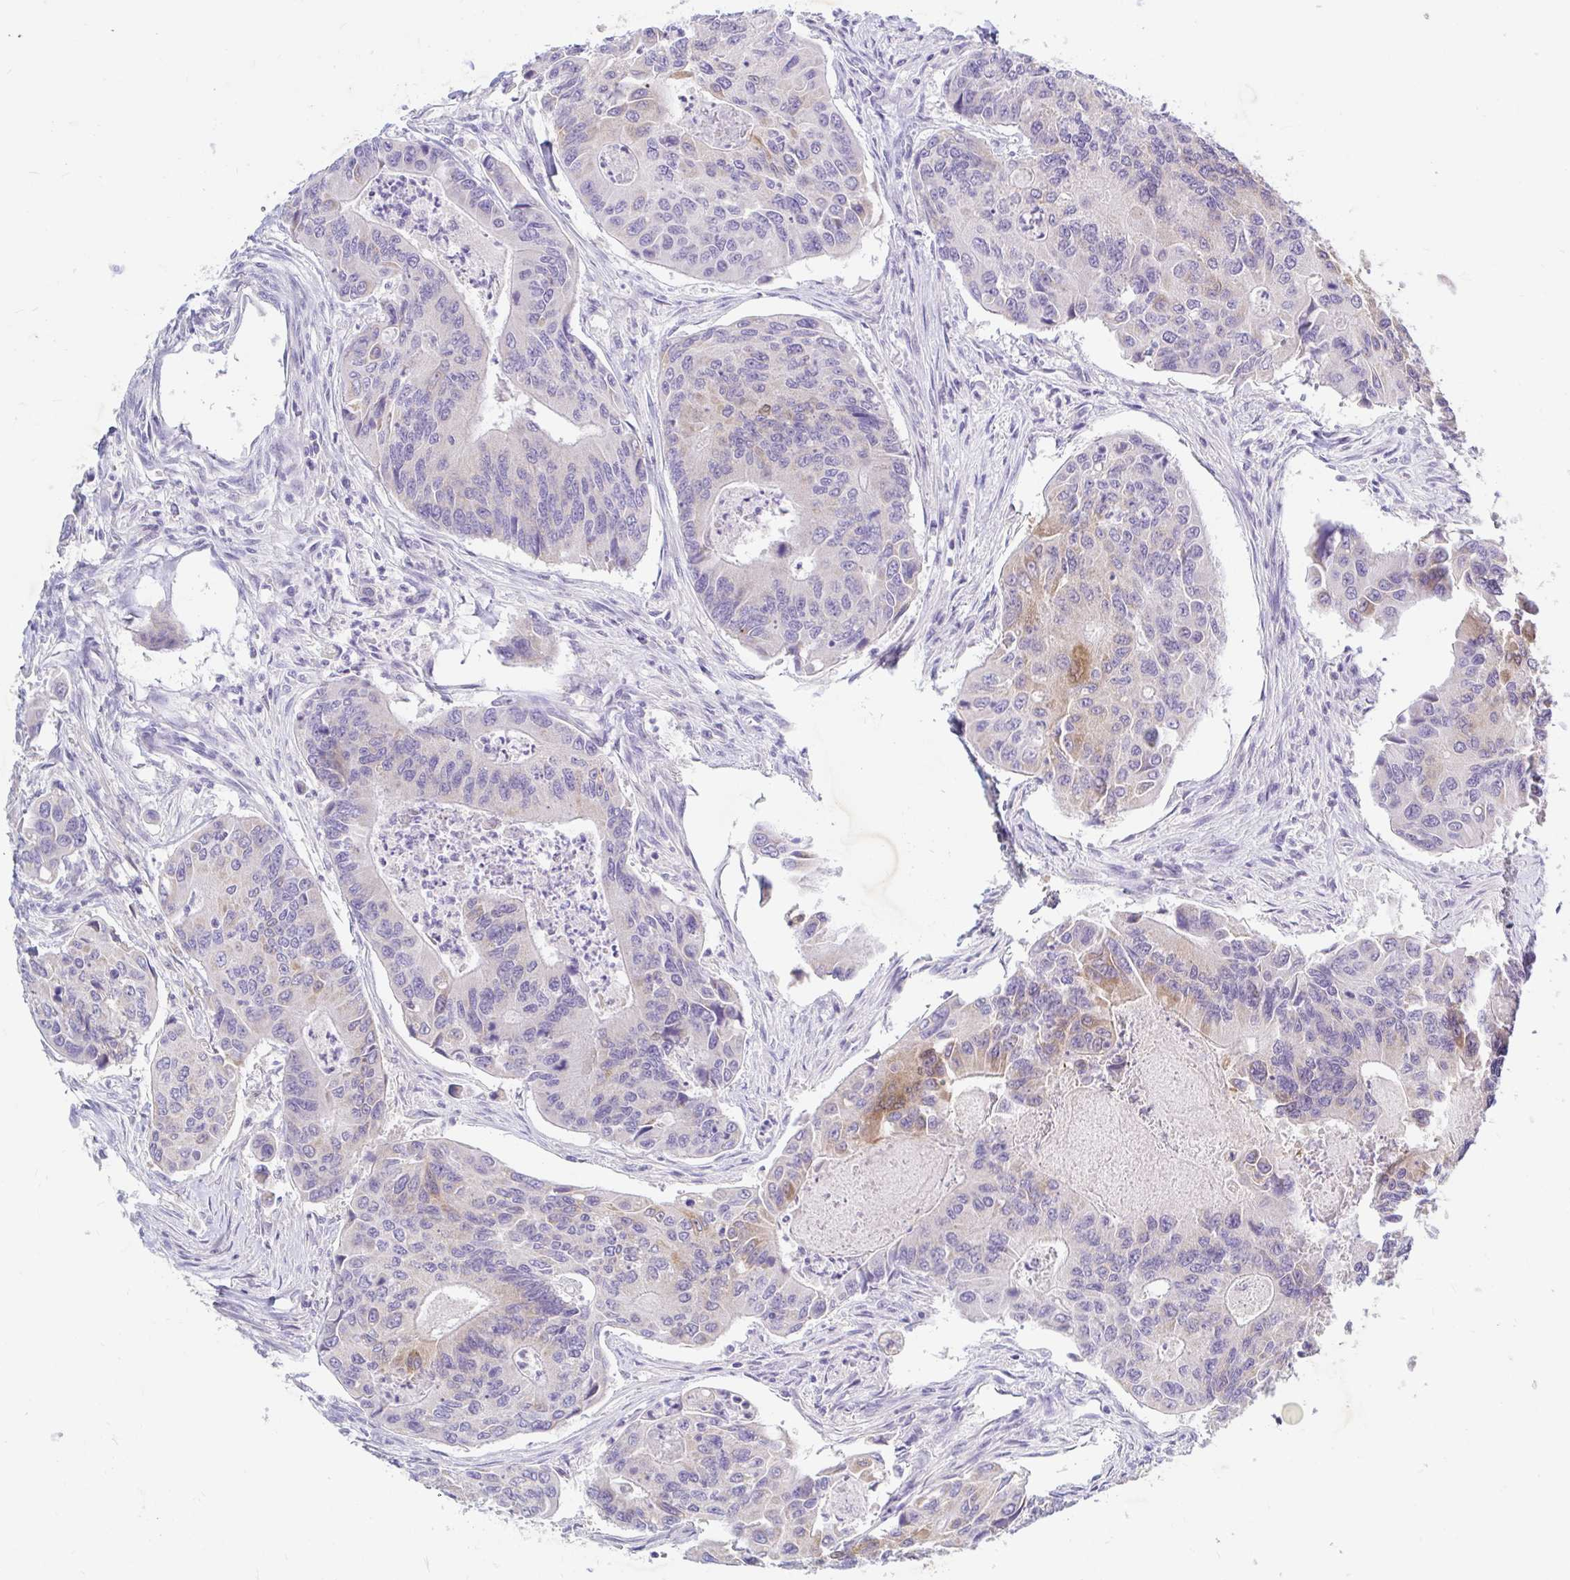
{"staining": {"intensity": "weak", "quantity": "<25%", "location": "cytoplasmic/membranous"}, "tissue": "colorectal cancer", "cell_type": "Tumor cells", "image_type": "cancer", "snomed": [{"axis": "morphology", "description": "Adenocarcinoma, NOS"}, {"axis": "topography", "description": "Colon"}], "caption": "IHC photomicrograph of neoplastic tissue: human colorectal cancer (adenocarcinoma) stained with DAB shows no significant protein staining in tumor cells.", "gene": "ADH1A", "patient": {"sex": "female", "age": 67}}